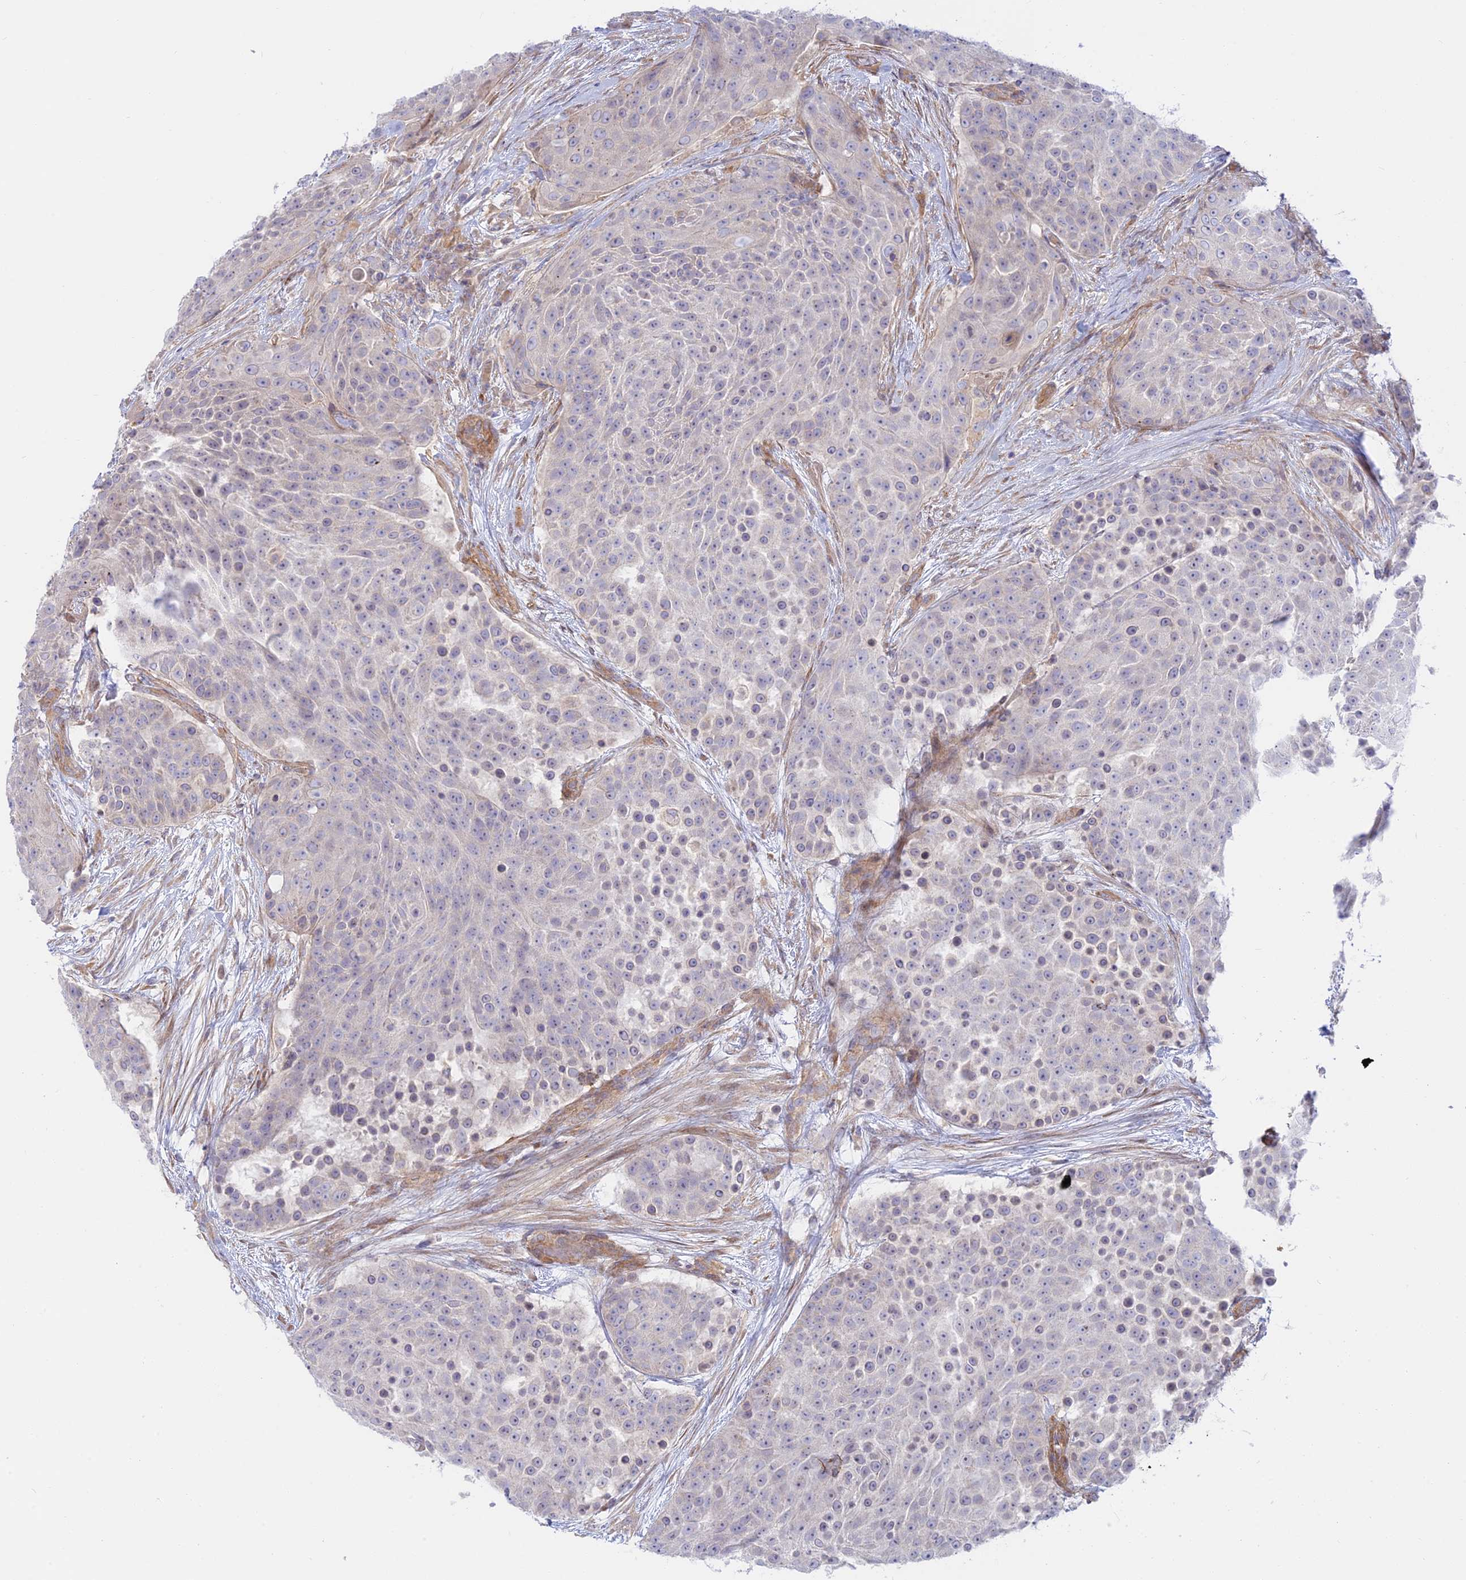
{"staining": {"intensity": "negative", "quantity": "none", "location": "none"}, "tissue": "urothelial cancer", "cell_type": "Tumor cells", "image_type": "cancer", "snomed": [{"axis": "morphology", "description": "Urothelial carcinoma, High grade"}, {"axis": "topography", "description": "Urinary bladder"}], "caption": "An immunohistochemistry micrograph of urothelial cancer is shown. There is no staining in tumor cells of urothelial cancer.", "gene": "KCNAB1", "patient": {"sex": "female", "age": 63}}